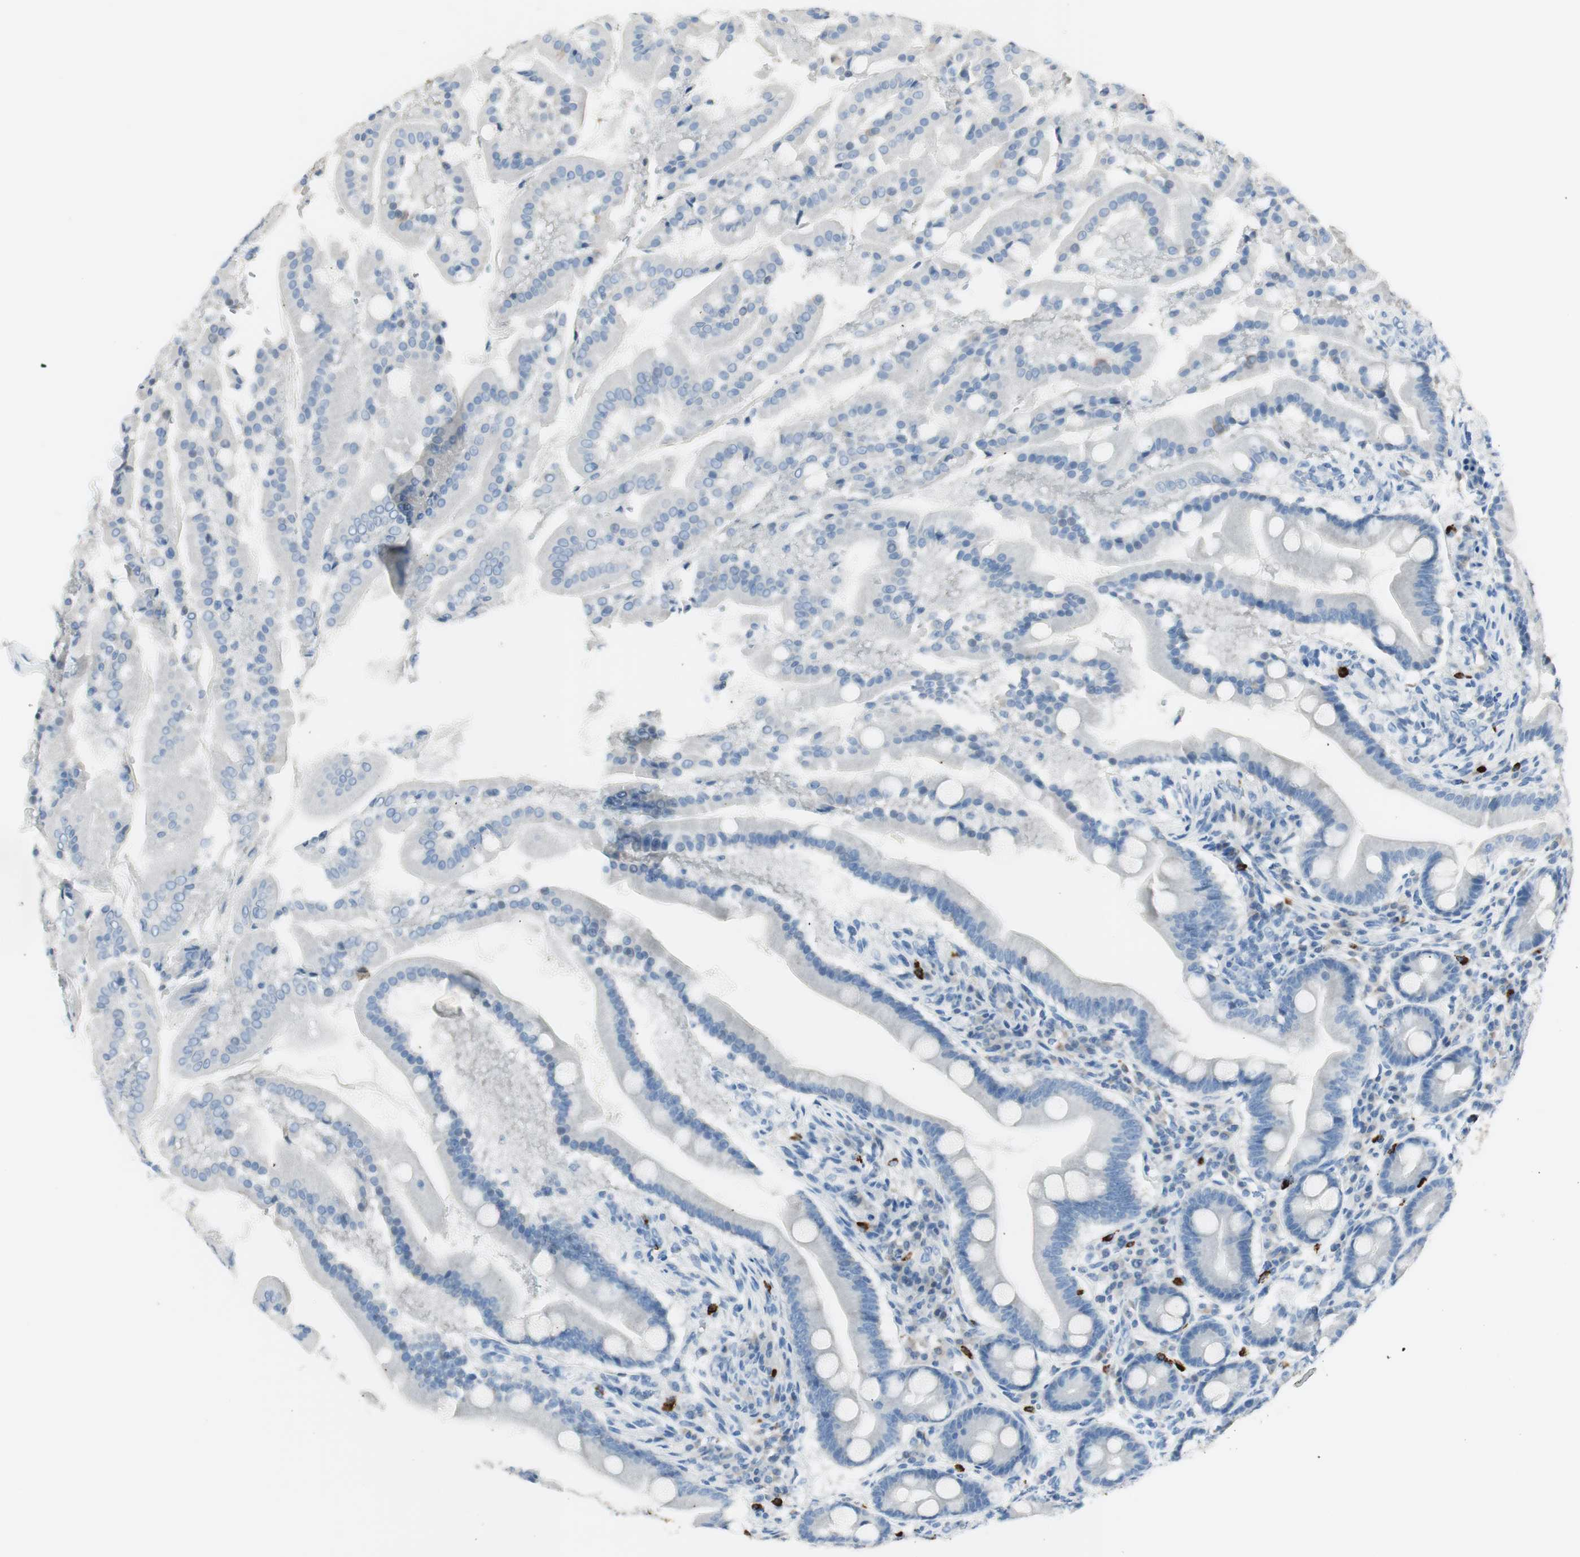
{"staining": {"intensity": "negative", "quantity": "none", "location": "none"}, "tissue": "duodenum", "cell_type": "Glandular cells", "image_type": "normal", "snomed": [{"axis": "morphology", "description": "Normal tissue, NOS"}, {"axis": "topography", "description": "Duodenum"}], "caption": "Immunohistochemistry (IHC) image of normal human duodenum stained for a protein (brown), which shows no positivity in glandular cells. Brightfield microscopy of immunohistochemistry stained with DAB (brown) and hematoxylin (blue), captured at high magnification.", "gene": "DLG4", "patient": {"sex": "male", "age": 50}}